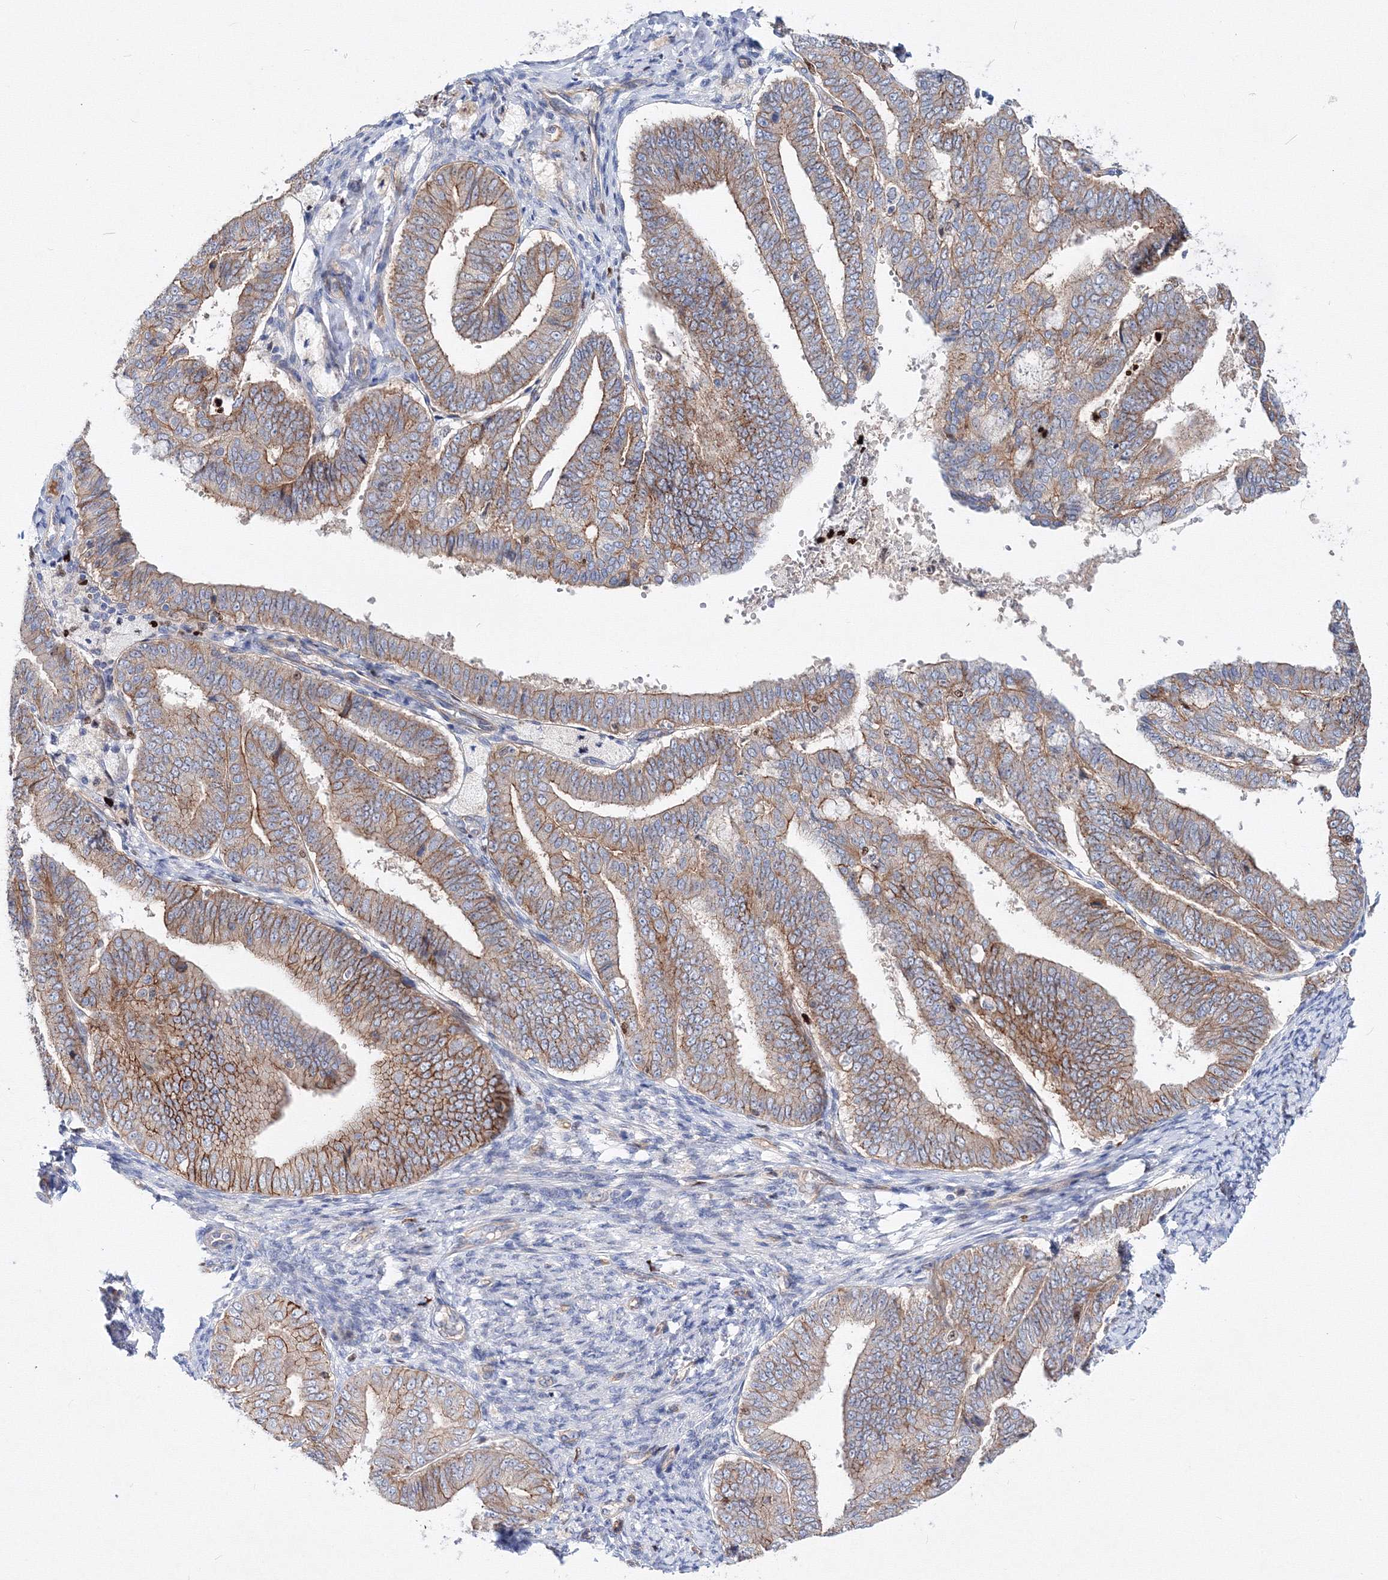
{"staining": {"intensity": "moderate", "quantity": ">75%", "location": "cytoplasmic/membranous"}, "tissue": "endometrial cancer", "cell_type": "Tumor cells", "image_type": "cancer", "snomed": [{"axis": "morphology", "description": "Adenocarcinoma, NOS"}, {"axis": "topography", "description": "Endometrium"}], "caption": "This image exhibits immunohistochemistry staining of human endometrial cancer, with medium moderate cytoplasmic/membranous staining in about >75% of tumor cells.", "gene": "C11orf52", "patient": {"sex": "female", "age": 63}}